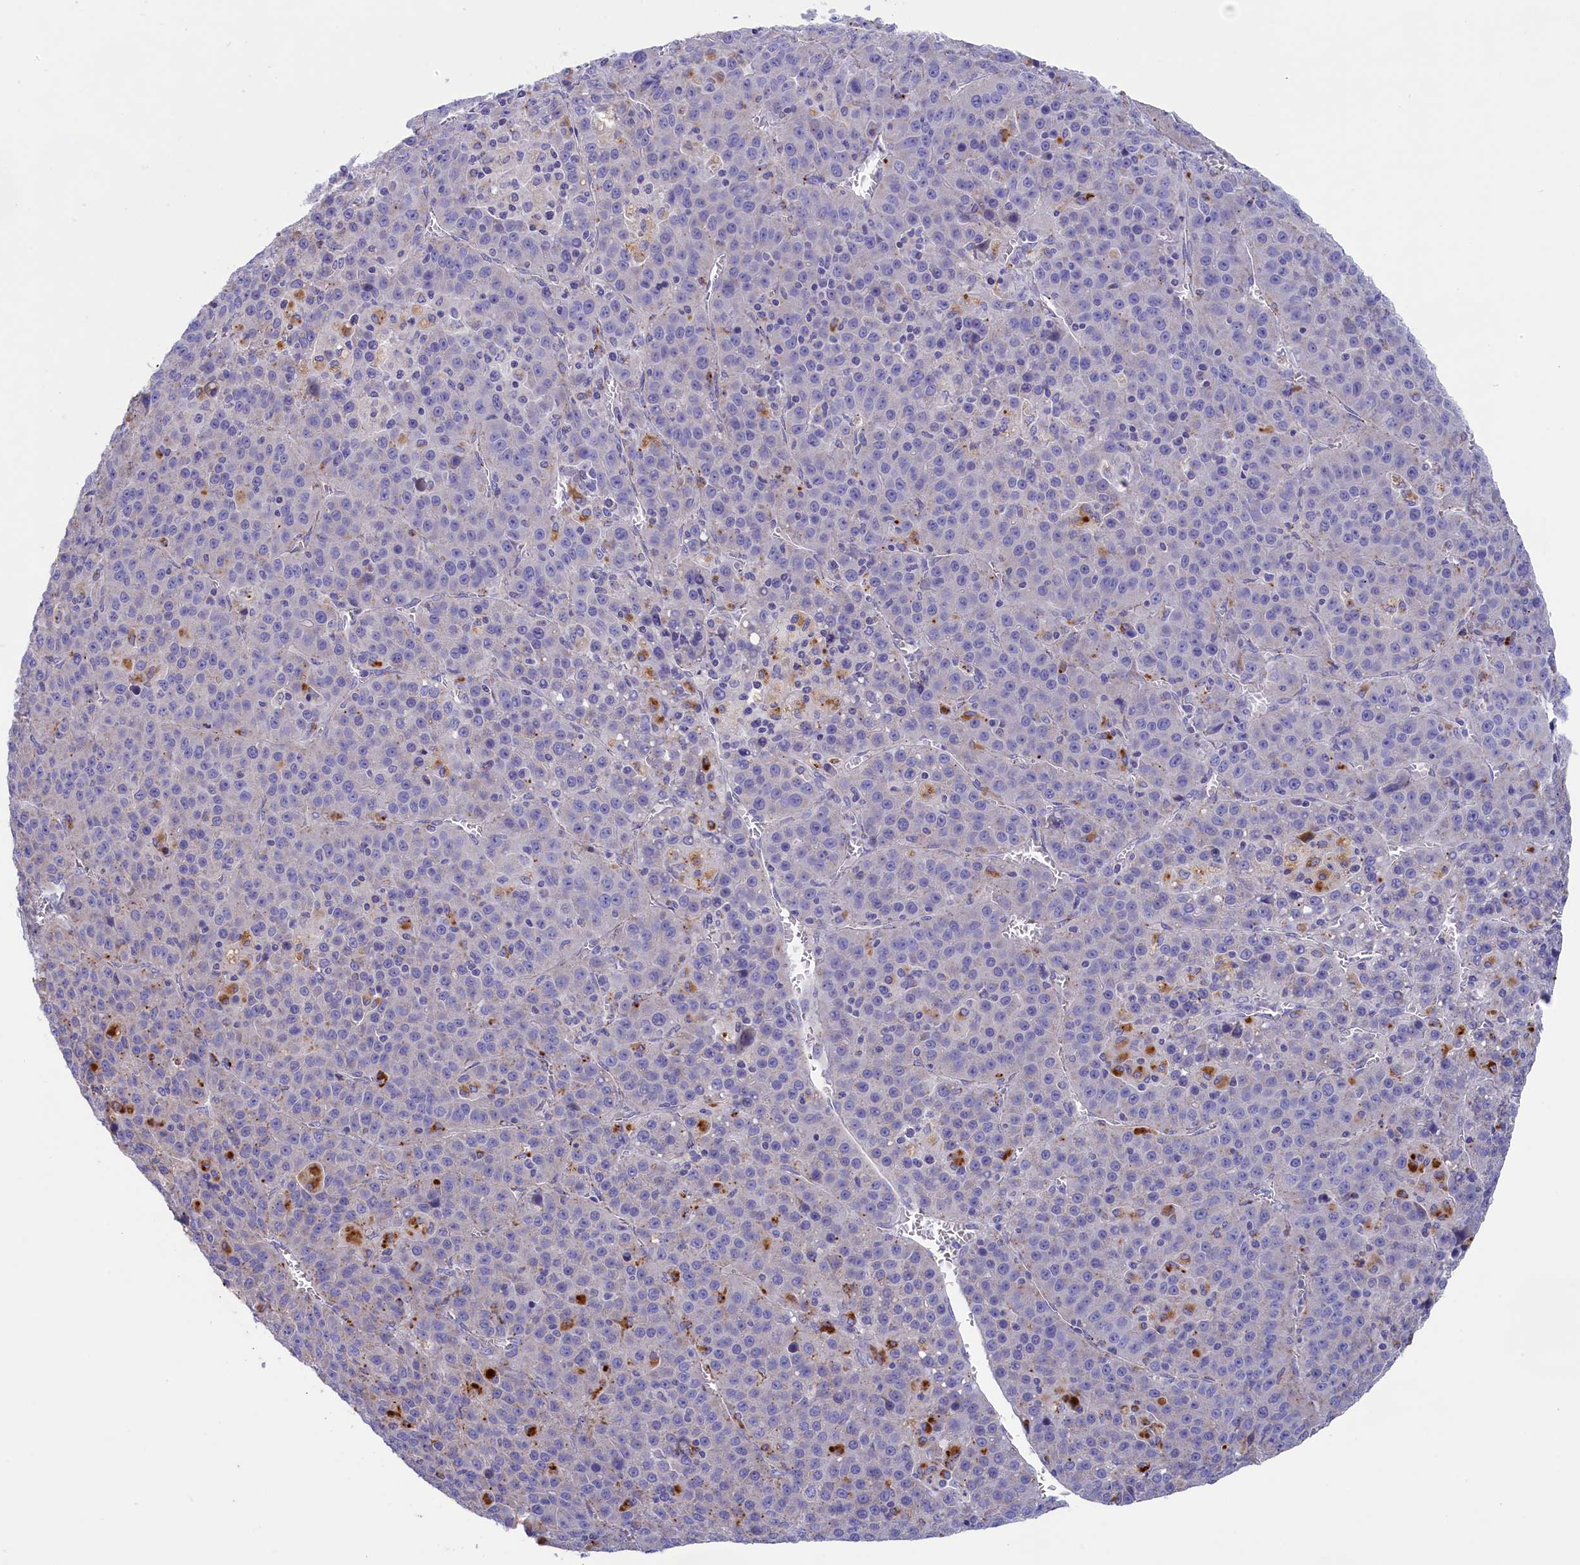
{"staining": {"intensity": "negative", "quantity": "none", "location": "none"}, "tissue": "liver cancer", "cell_type": "Tumor cells", "image_type": "cancer", "snomed": [{"axis": "morphology", "description": "Carcinoma, Hepatocellular, NOS"}, {"axis": "topography", "description": "Liver"}], "caption": "Immunohistochemical staining of human liver cancer (hepatocellular carcinoma) displays no significant staining in tumor cells.", "gene": "WDR6", "patient": {"sex": "female", "age": 53}}